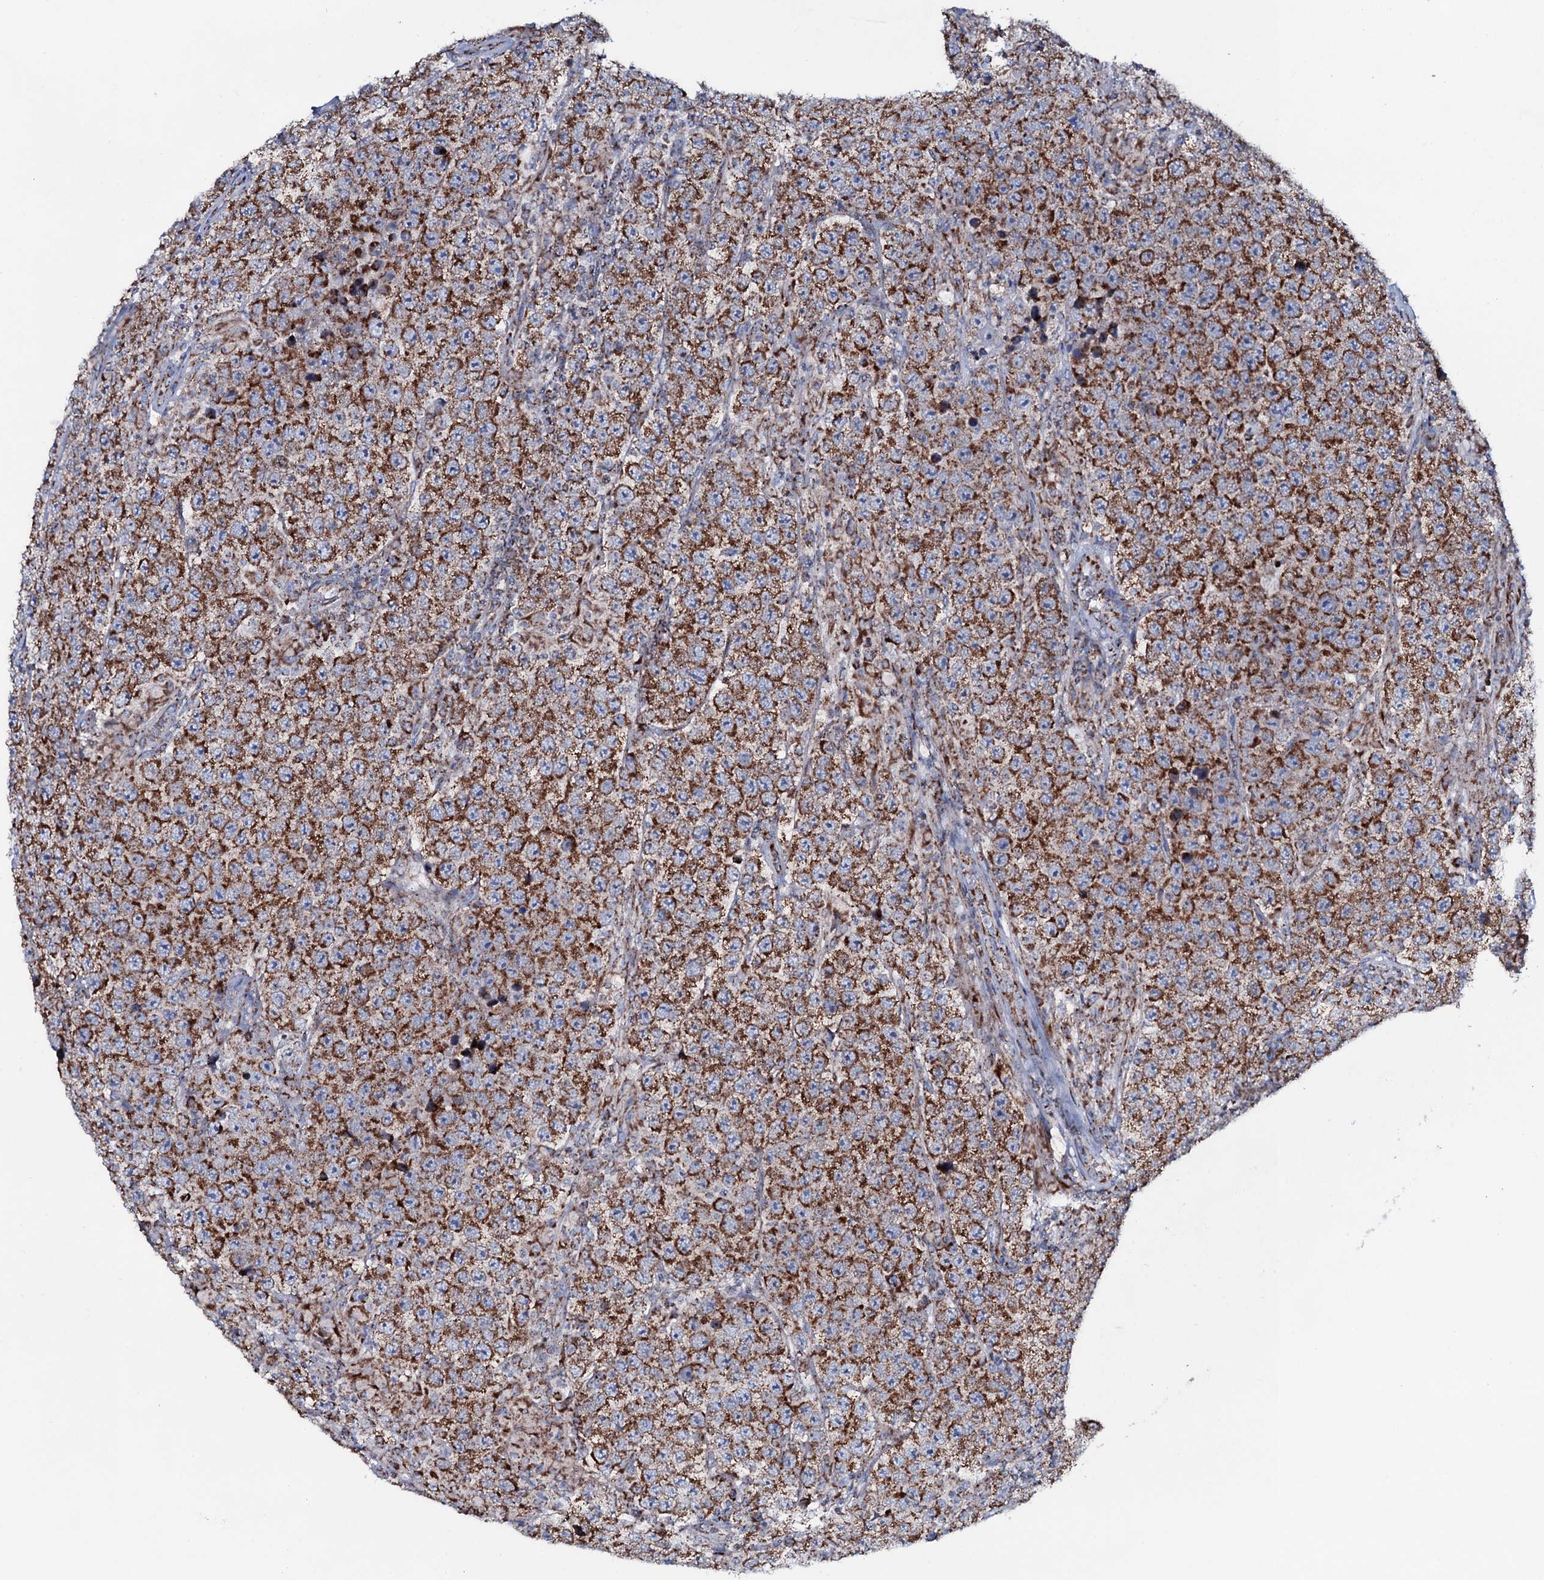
{"staining": {"intensity": "strong", "quantity": ">75%", "location": "cytoplasmic/membranous"}, "tissue": "testis cancer", "cell_type": "Tumor cells", "image_type": "cancer", "snomed": [{"axis": "morphology", "description": "Normal tissue, NOS"}, {"axis": "morphology", "description": "Urothelial carcinoma, High grade"}, {"axis": "morphology", "description": "Seminoma, NOS"}, {"axis": "morphology", "description": "Carcinoma, Embryonal, NOS"}, {"axis": "topography", "description": "Urinary bladder"}, {"axis": "topography", "description": "Testis"}], "caption": "Immunohistochemistry photomicrograph of neoplastic tissue: human testis seminoma stained using immunohistochemistry (IHC) reveals high levels of strong protein expression localized specifically in the cytoplasmic/membranous of tumor cells, appearing as a cytoplasmic/membranous brown color.", "gene": "MRPS35", "patient": {"sex": "male", "age": 41}}